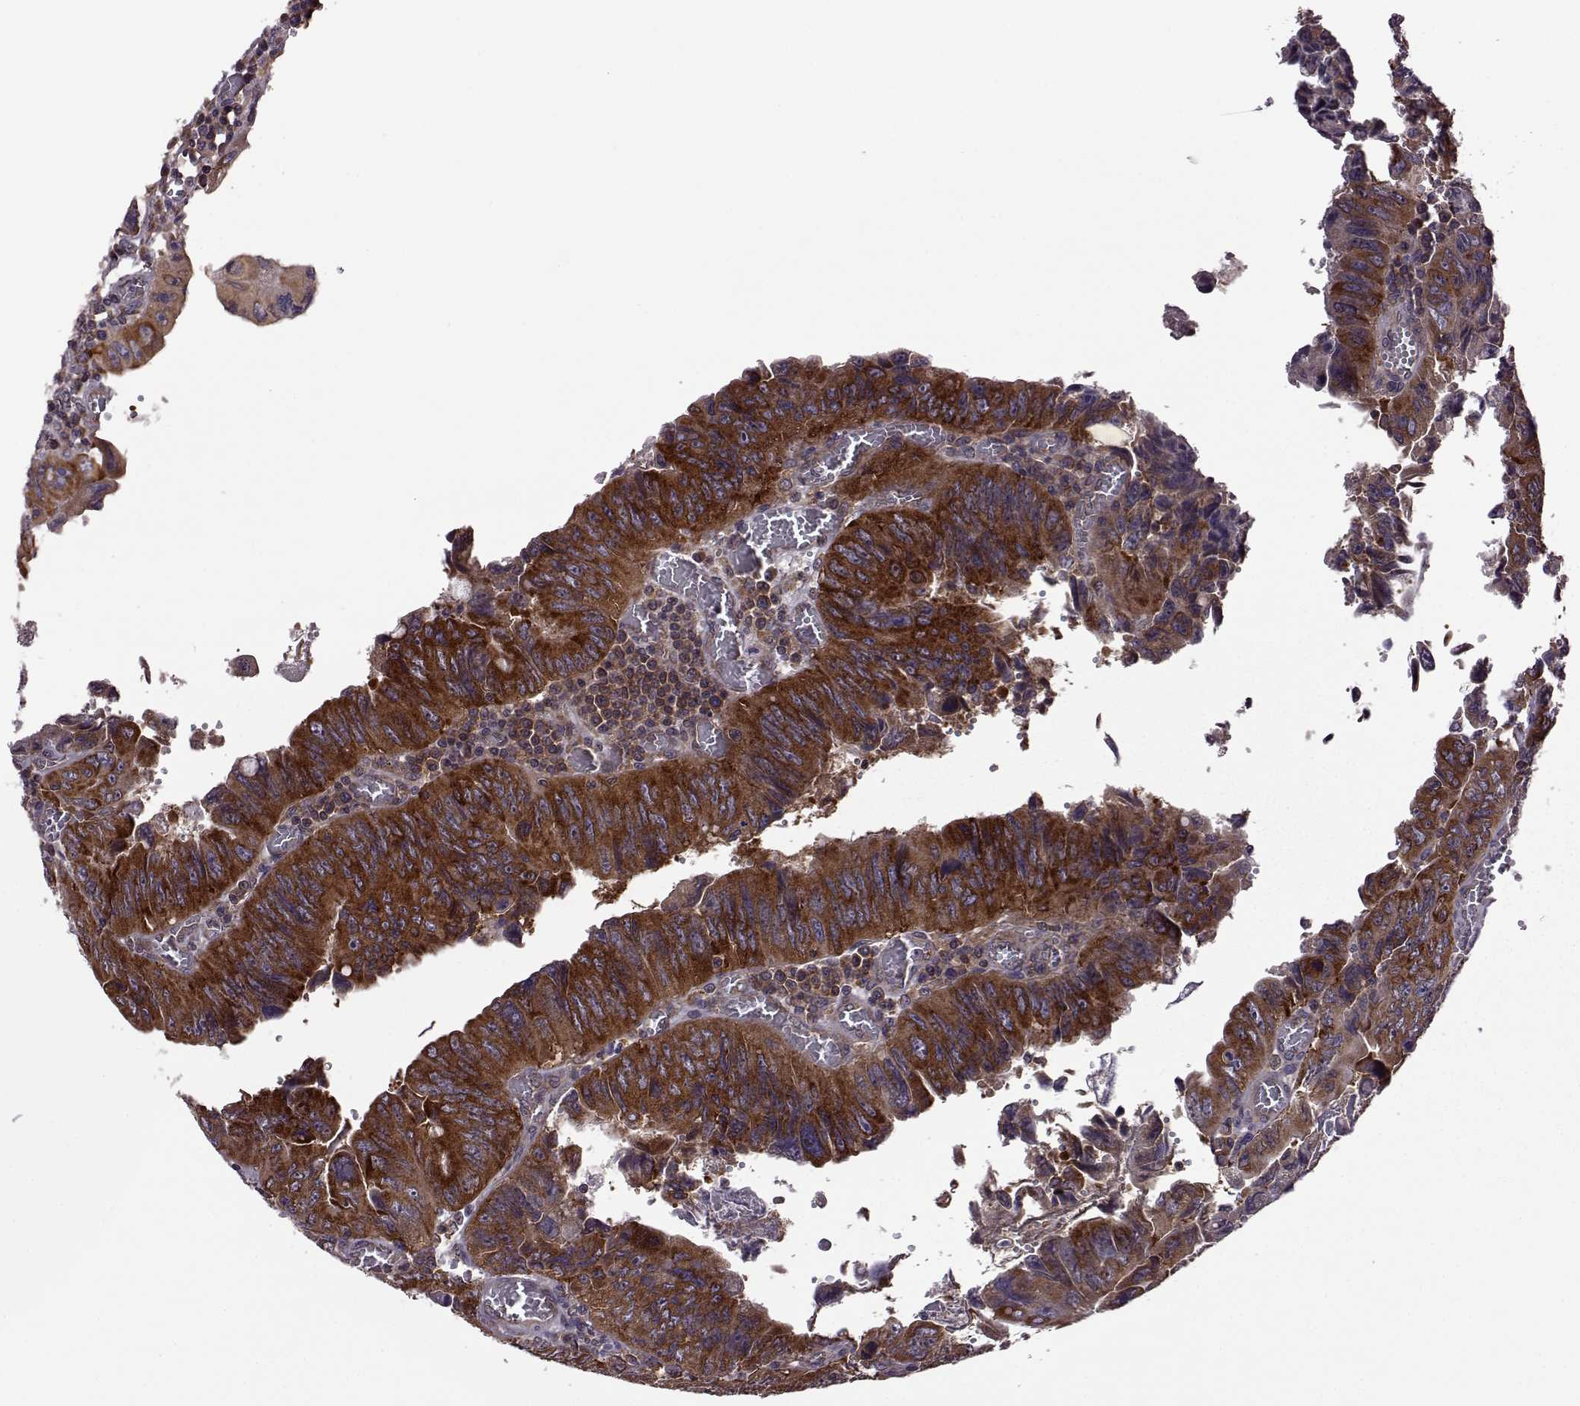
{"staining": {"intensity": "strong", "quantity": ">75%", "location": "cytoplasmic/membranous"}, "tissue": "colorectal cancer", "cell_type": "Tumor cells", "image_type": "cancer", "snomed": [{"axis": "morphology", "description": "Adenocarcinoma, NOS"}, {"axis": "topography", "description": "Colon"}], "caption": "Protein analysis of colorectal cancer (adenocarcinoma) tissue demonstrates strong cytoplasmic/membranous expression in about >75% of tumor cells.", "gene": "URI1", "patient": {"sex": "female", "age": 84}}